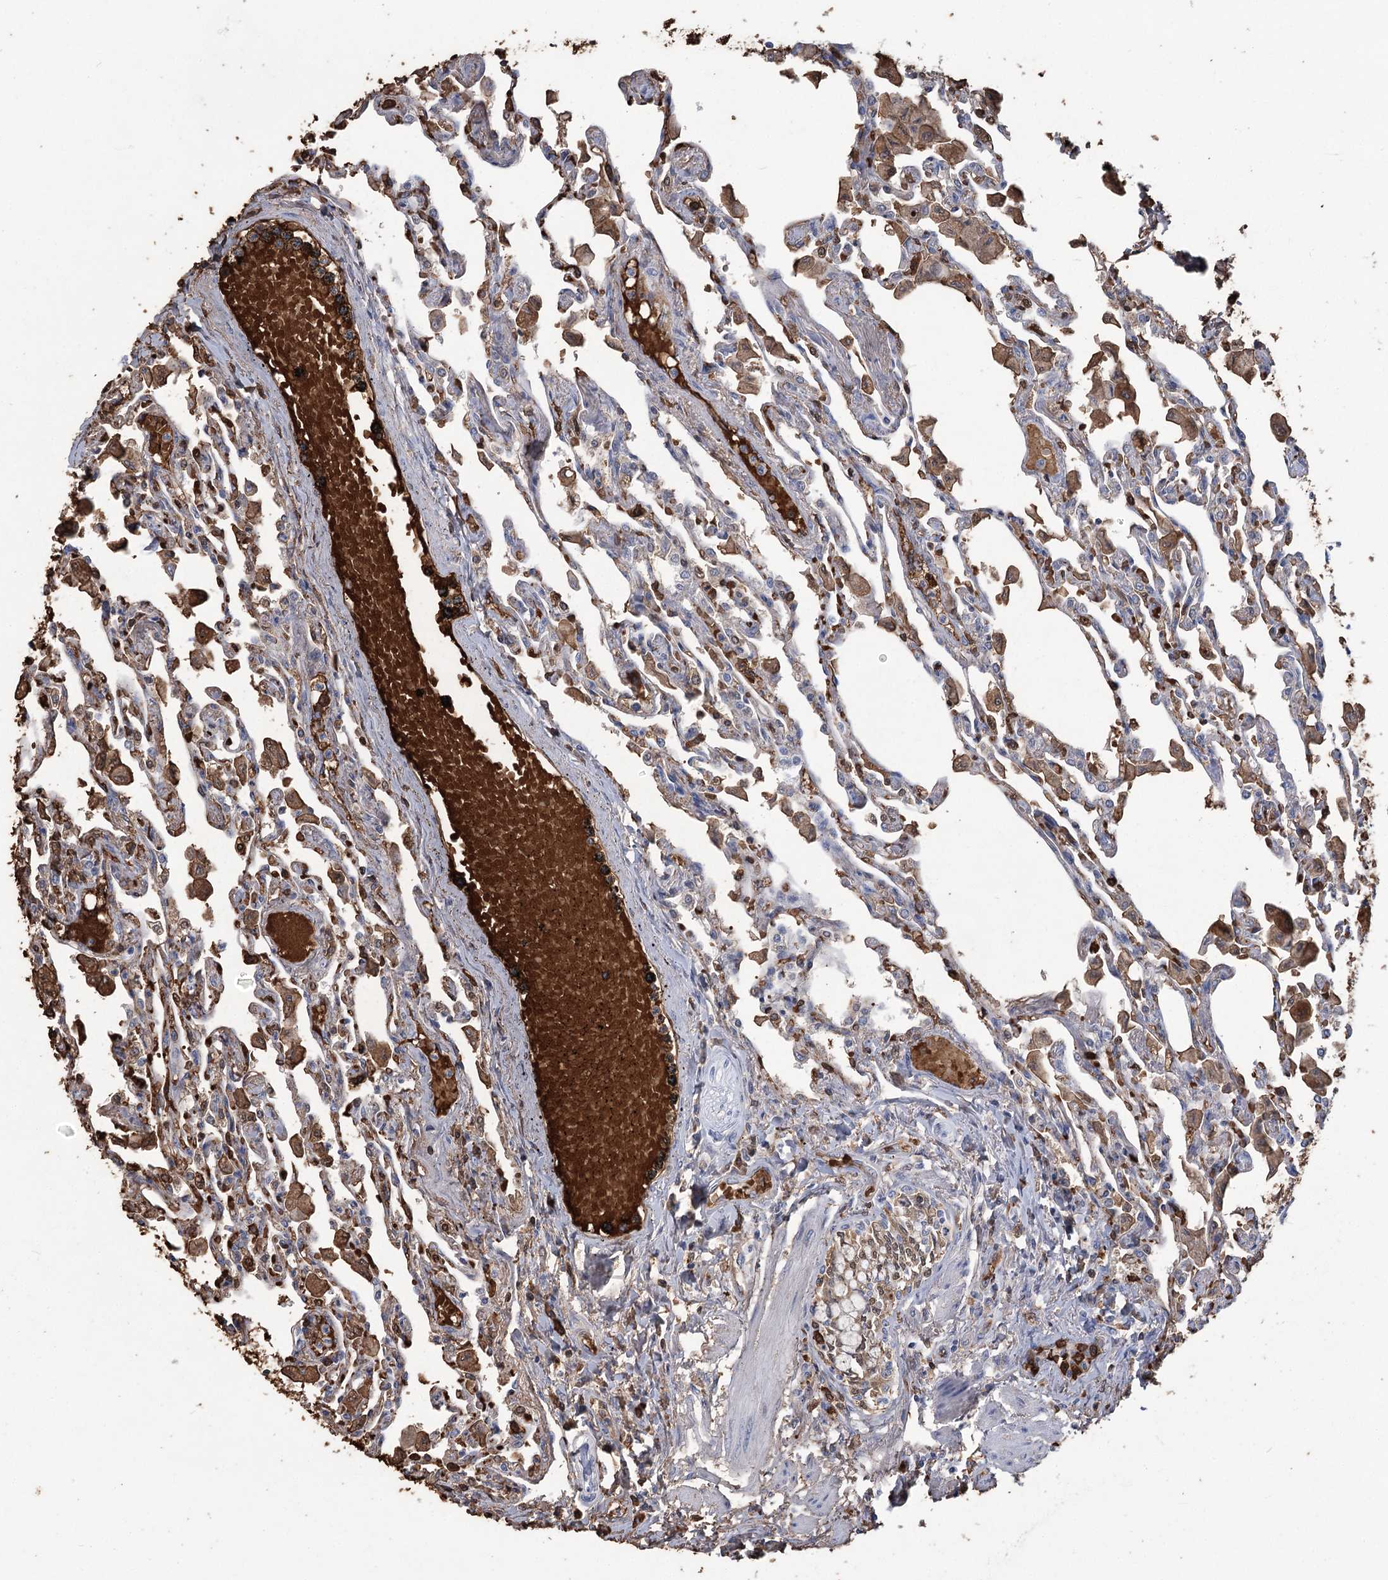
{"staining": {"intensity": "weak", "quantity": "25%-75%", "location": "cytoplasmic/membranous"}, "tissue": "lung", "cell_type": "Alveolar cells", "image_type": "normal", "snomed": [{"axis": "morphology", "description": "Normal tissue, NOS"}, {"axis": "topography", "description": "Bronchus"}, {"axis": "topography", "description": "Lung"}], "caption": "Lung was stained to show a protein in brown. There is low levels of weak cytoplasmic/membranous positivity in approximately 25%-75% of alveolar cells. Using DAB (brown) and hematoxylin (blue) stains, captured at high magnification using brightfield microscopy.", "gene": "HBA1", "patient": {"sex": "female", "age": 49}}